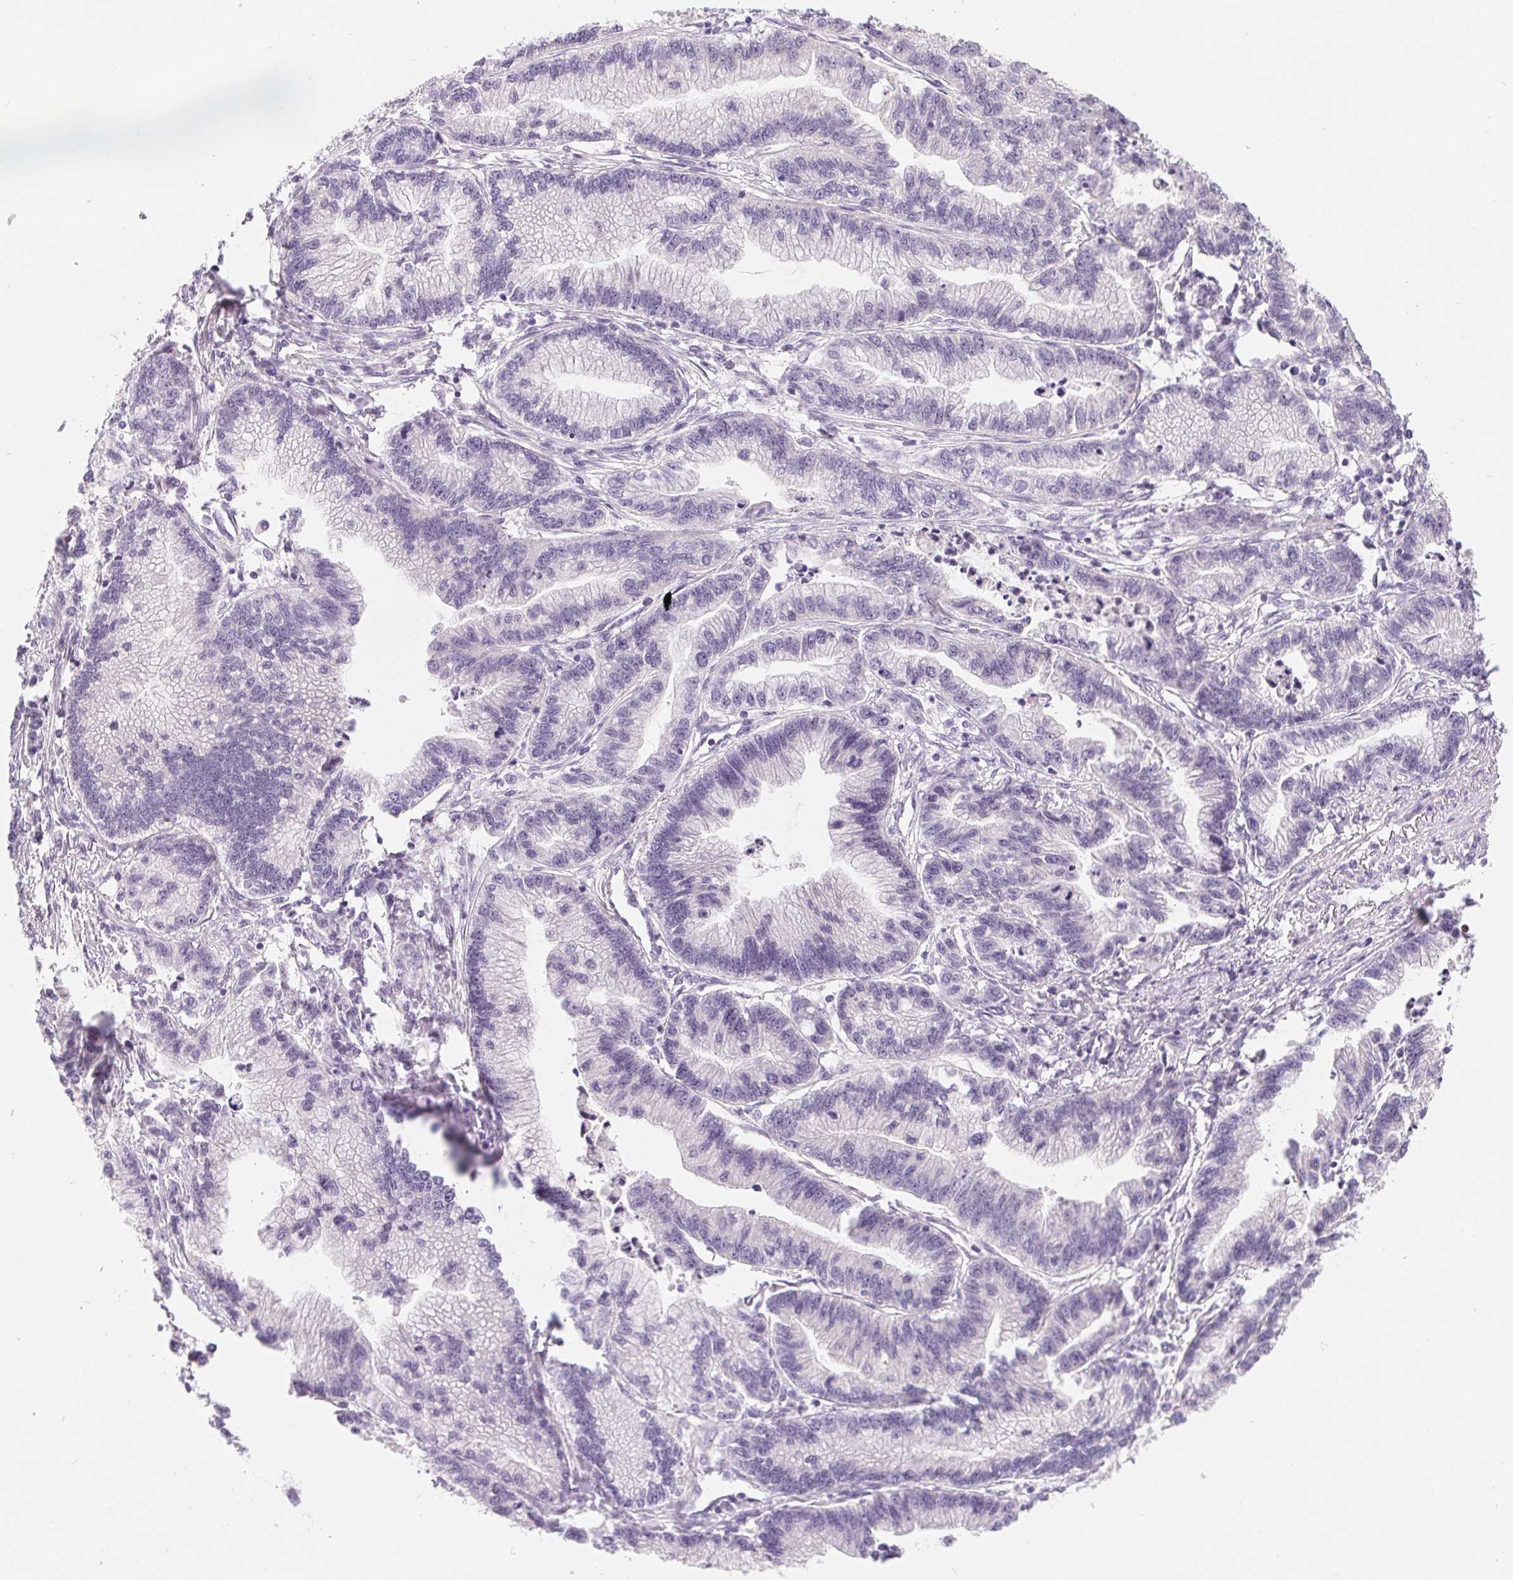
{"staining": {"intensity": "negative", "quantity": "none", "location": "none"}, "tissue": "stomach cancer", "cell_type": "Tumor cells", "image_type": "cancer", "snomed": [{"axis": "morphology", "description": "Adenocarcinoma, NOS"}, {"axis": "topography", "description": "Stomach"}], "caption": "This histopathology image is of stomach adenocarcinoma stained with immunohistochemistry (IHC) to label a protein in brown with the nuclei are counter-stained blue. There is no expression in tumor cells. Brightfield microscopy of immunohistochemistry stained with DAB (3,3'-diaminobenzidine) (brown) and hematoxylin (blue), captured at high magnification.", "gene": "LCA5L", "patient": {"sex": "male", "age": 83}}